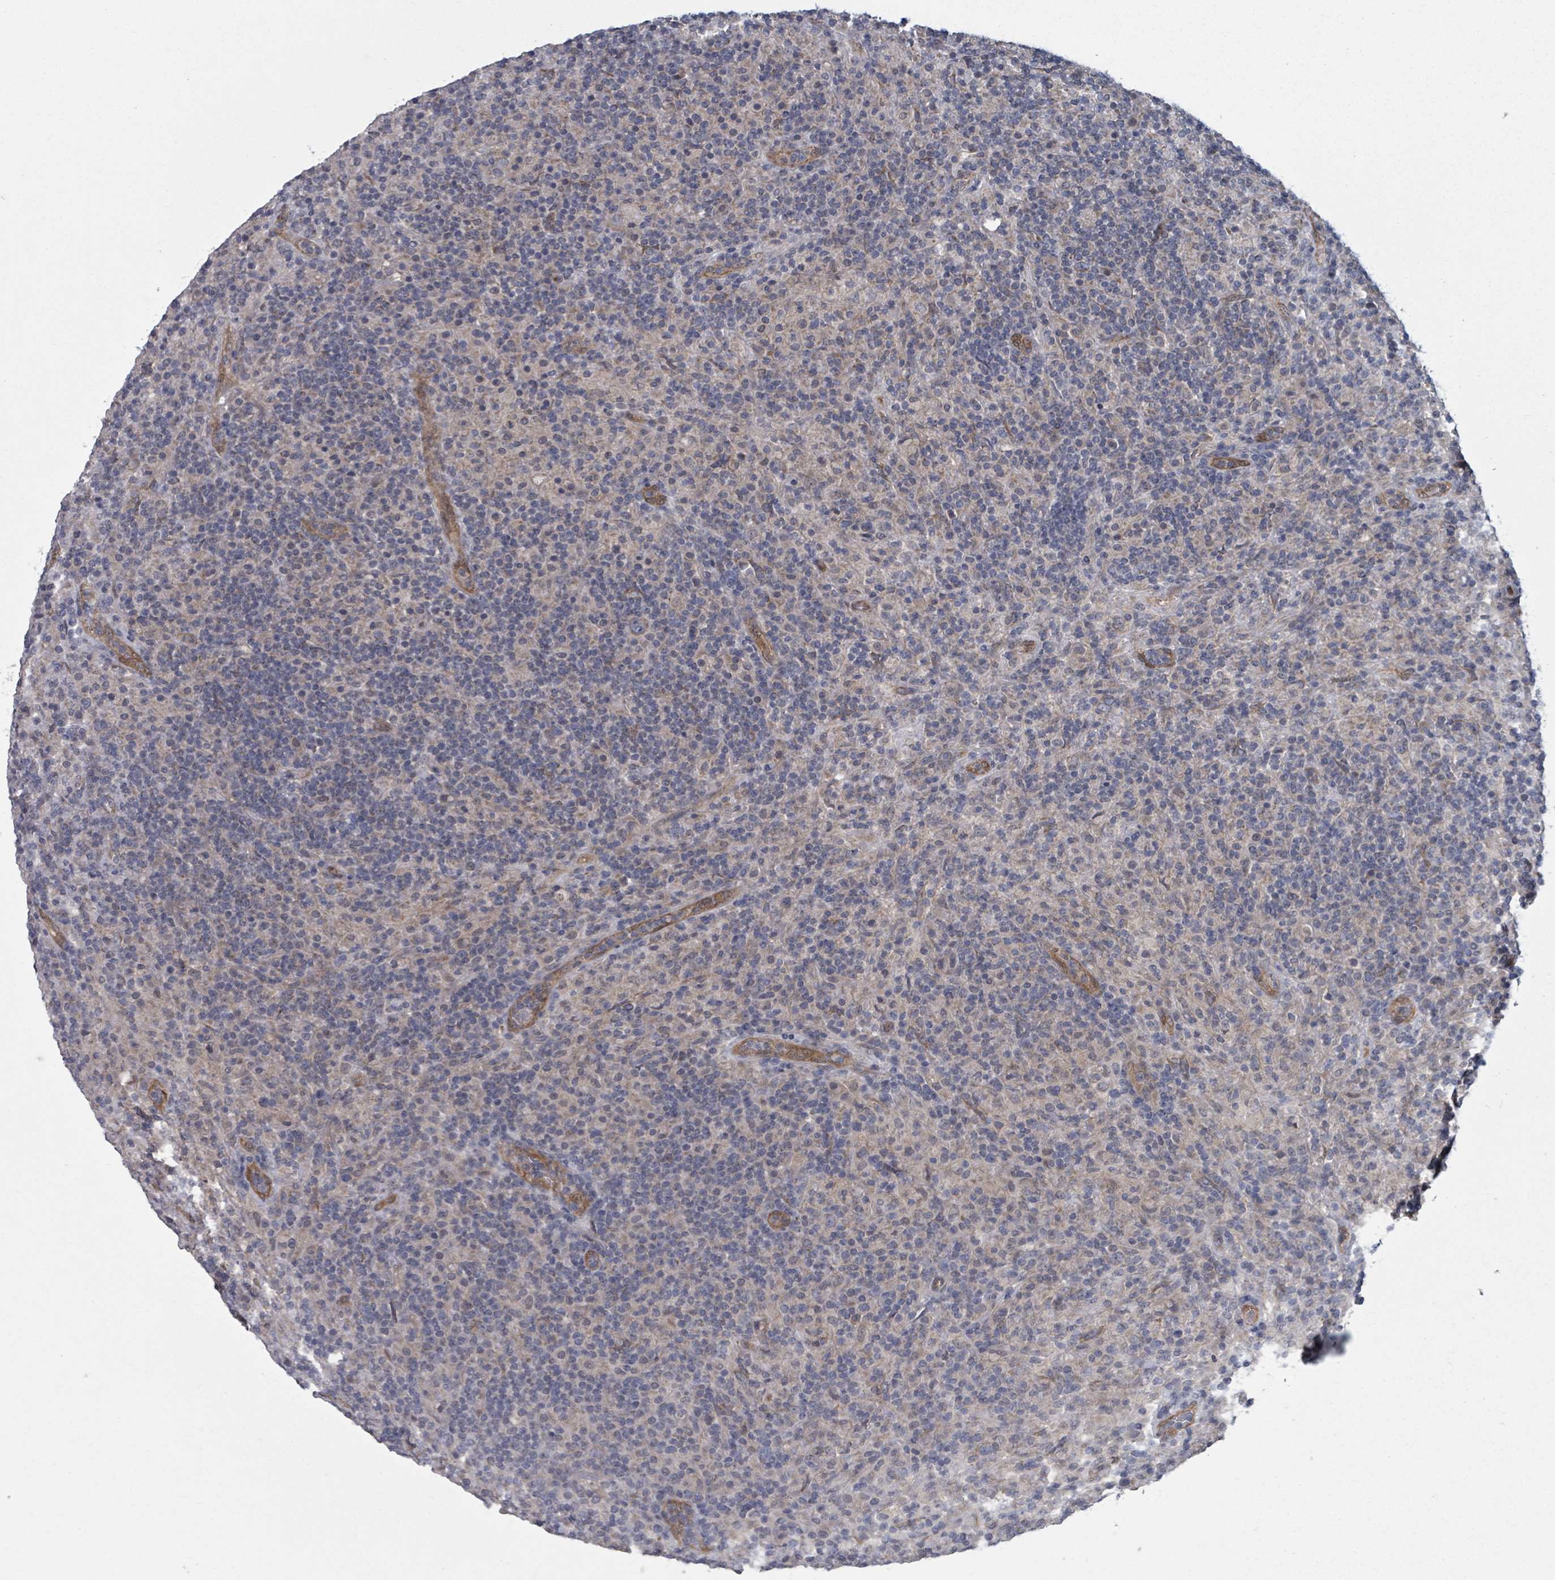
{"staining": {"intensity": "negative", "quantity": "none", "location": "none"}, "tissue": "lymphoma", "cell_type": "Tumor cells", "image_type": "cancer", "snomed": [{"axis": "morphology", "description": "Hodgkin's disease, NOS"}, {"axis": "topography", "description": "Lymph node"}], "caption": "This micrograph is of Hodgkin's disease stained with immunohistochemistry (IHC) to label a protein in brown with the nuclei are counter-stained blue. There is no positivity in tumor cells.", "gene": "FKBP1A", "patient": {"sex": "male", "age": 70}}